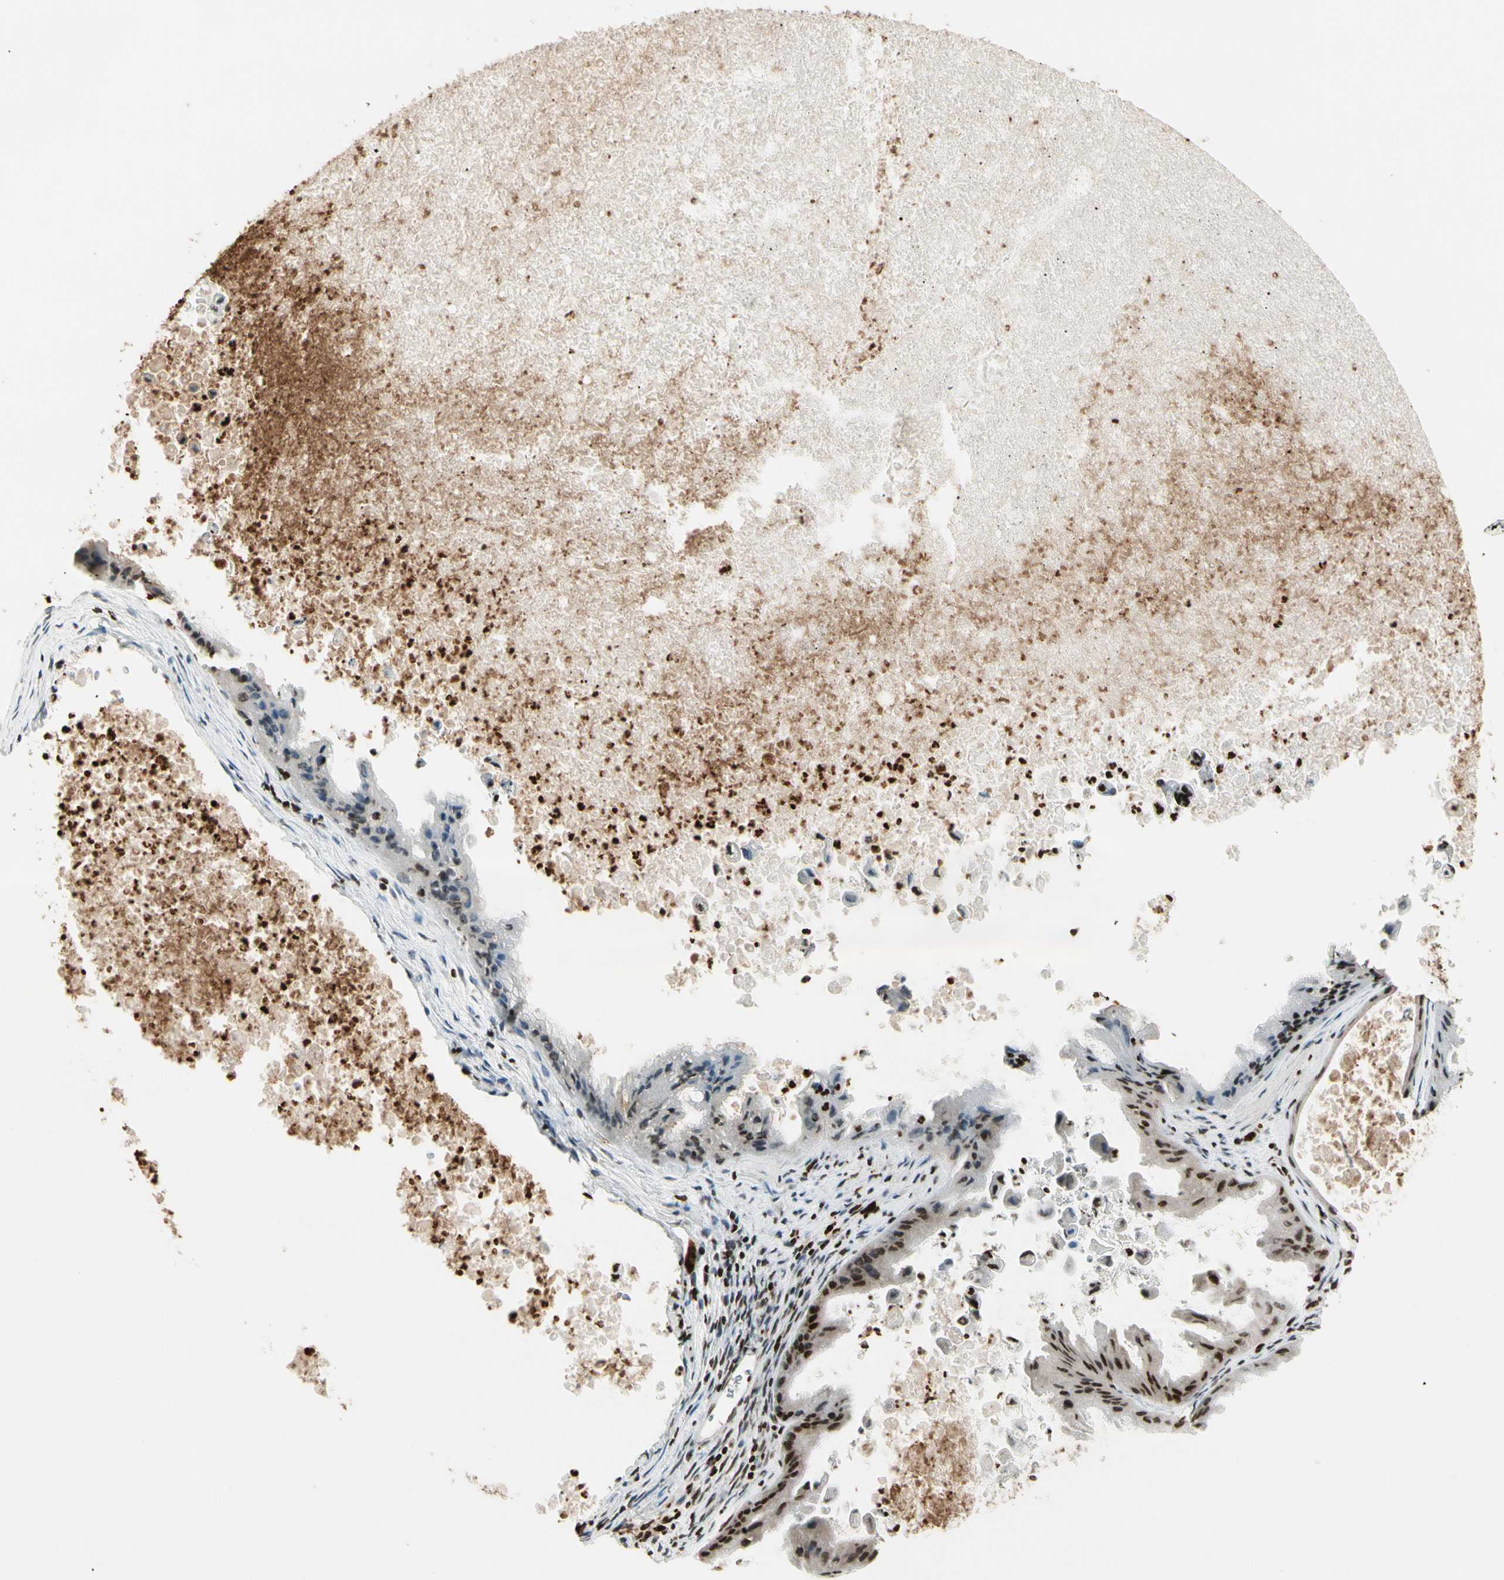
{"staining": {"intensity": "strong", "quantity": "25%-75%", "location": "nuclear"}, "tissue": "ovarian cancer", "cell_type": "Tumor cells", "image_type": "cancer", "snomed": [{"axis": "morphology", "description": "Cystadenocarcinoma, mucinous, NOS"}, {"axis": "topography", "description": "Ovary"}], "caption": "A brown stain highlights strong nuclear expression of a protein in human ovarian cancer tumor cells.", "gene": "TSHZ3", "patient": {"sex": "female", "age": 37}}